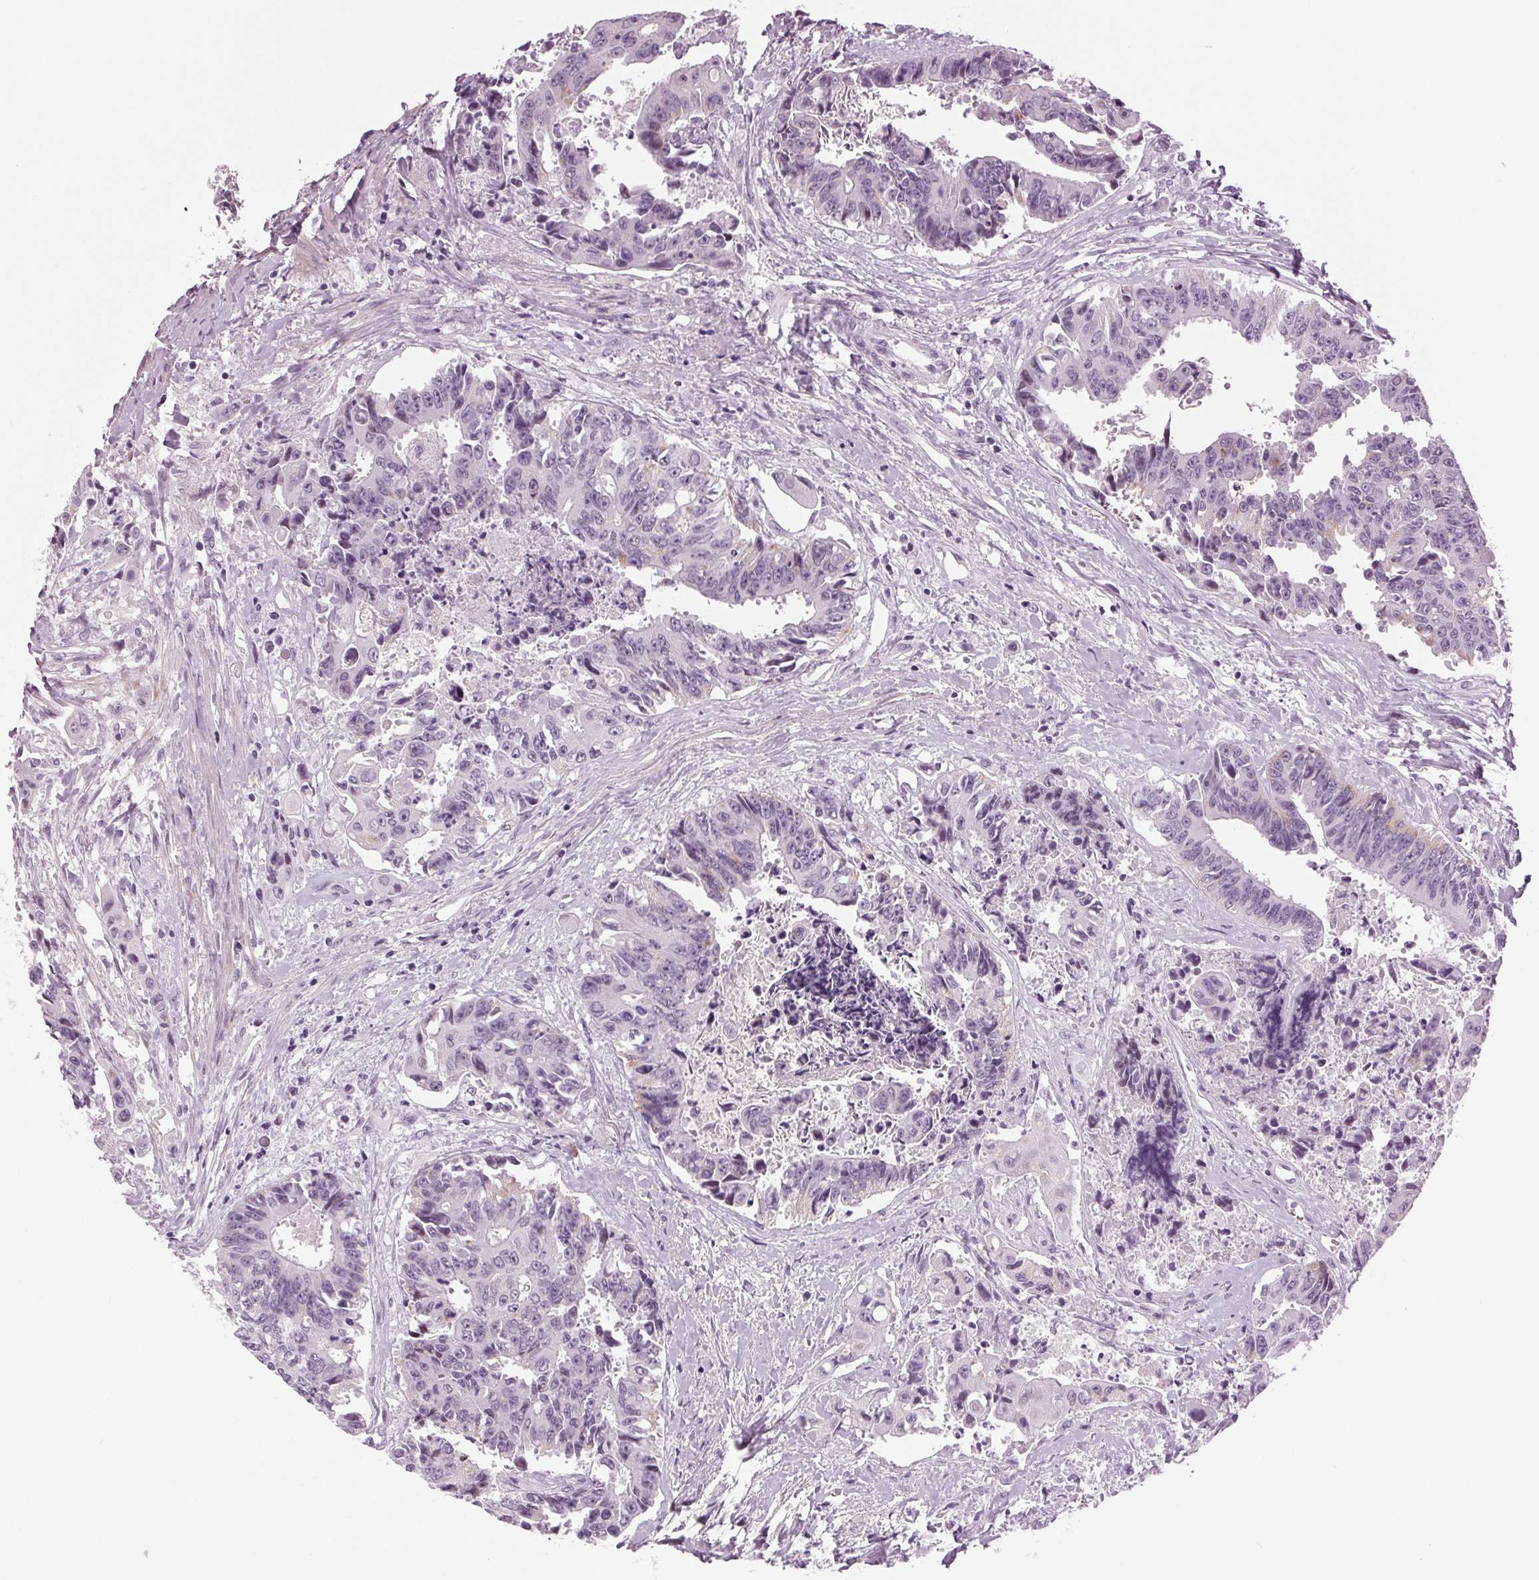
{"staining": {"intensity": "negative", "quantity": "none", "location": "none"}, "tissue": "colorectal cancer", "cell_type": "Tumor cells", "image_type": "cancer", "snomed": [{"axis": "morphology", "description": "Adenocarcinoma, NOS"}, {"axis": "topography", "description": "Rectum"}], "caption": "Immunohistochemistry of human colorectal cancer (adenocarcinoma) exhibits no positivity in tumor cells. Brightfield microscopy of immunohistochemistry (IHC) stained with DAB (brown) and hematoxylin (blue), captured at high magnification.", "gene": "DNAH12", "patient": {"sex": "male", "age": 54}}